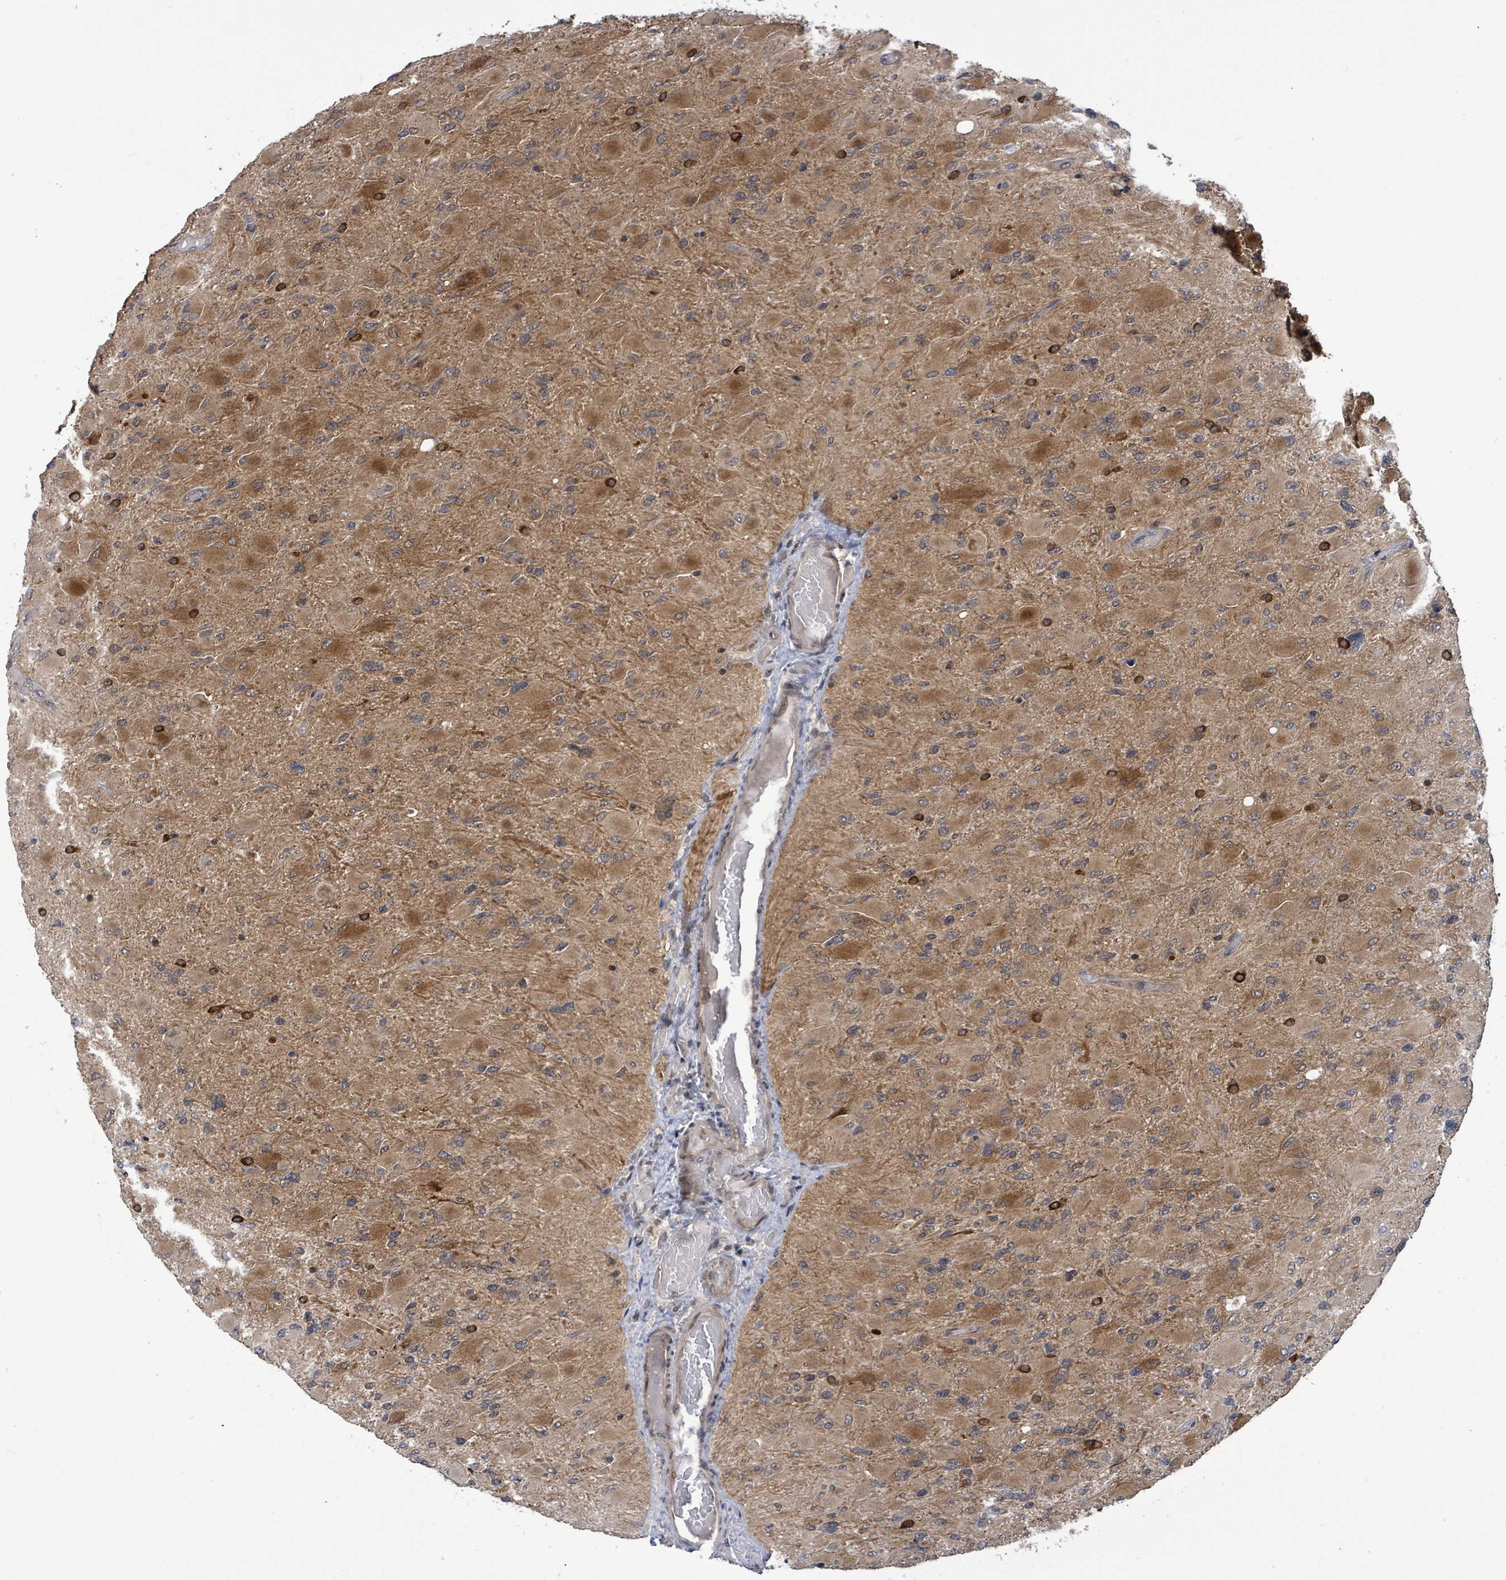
{"staining": {"intensity": "moderate", "quantity": "25%-75%", "location": "cytoplasmic/membranous"}, "tissue": "glioma", "cell_type": "Tumor cells", "image_type": "cancer", "snomed": [{"axis": "morphology", "description": "Glioma, malignant, High grade"}, {"axis": "topography", "description": "Cerebral cortex"}], "caption": "Protein expression analysis of human glioma reveals moderate cytoplasmic/membranous staining in about 25%-75% of tumor cells.", "gene": "FBXO6", "patient": {"sex": "female", "age": 36}}